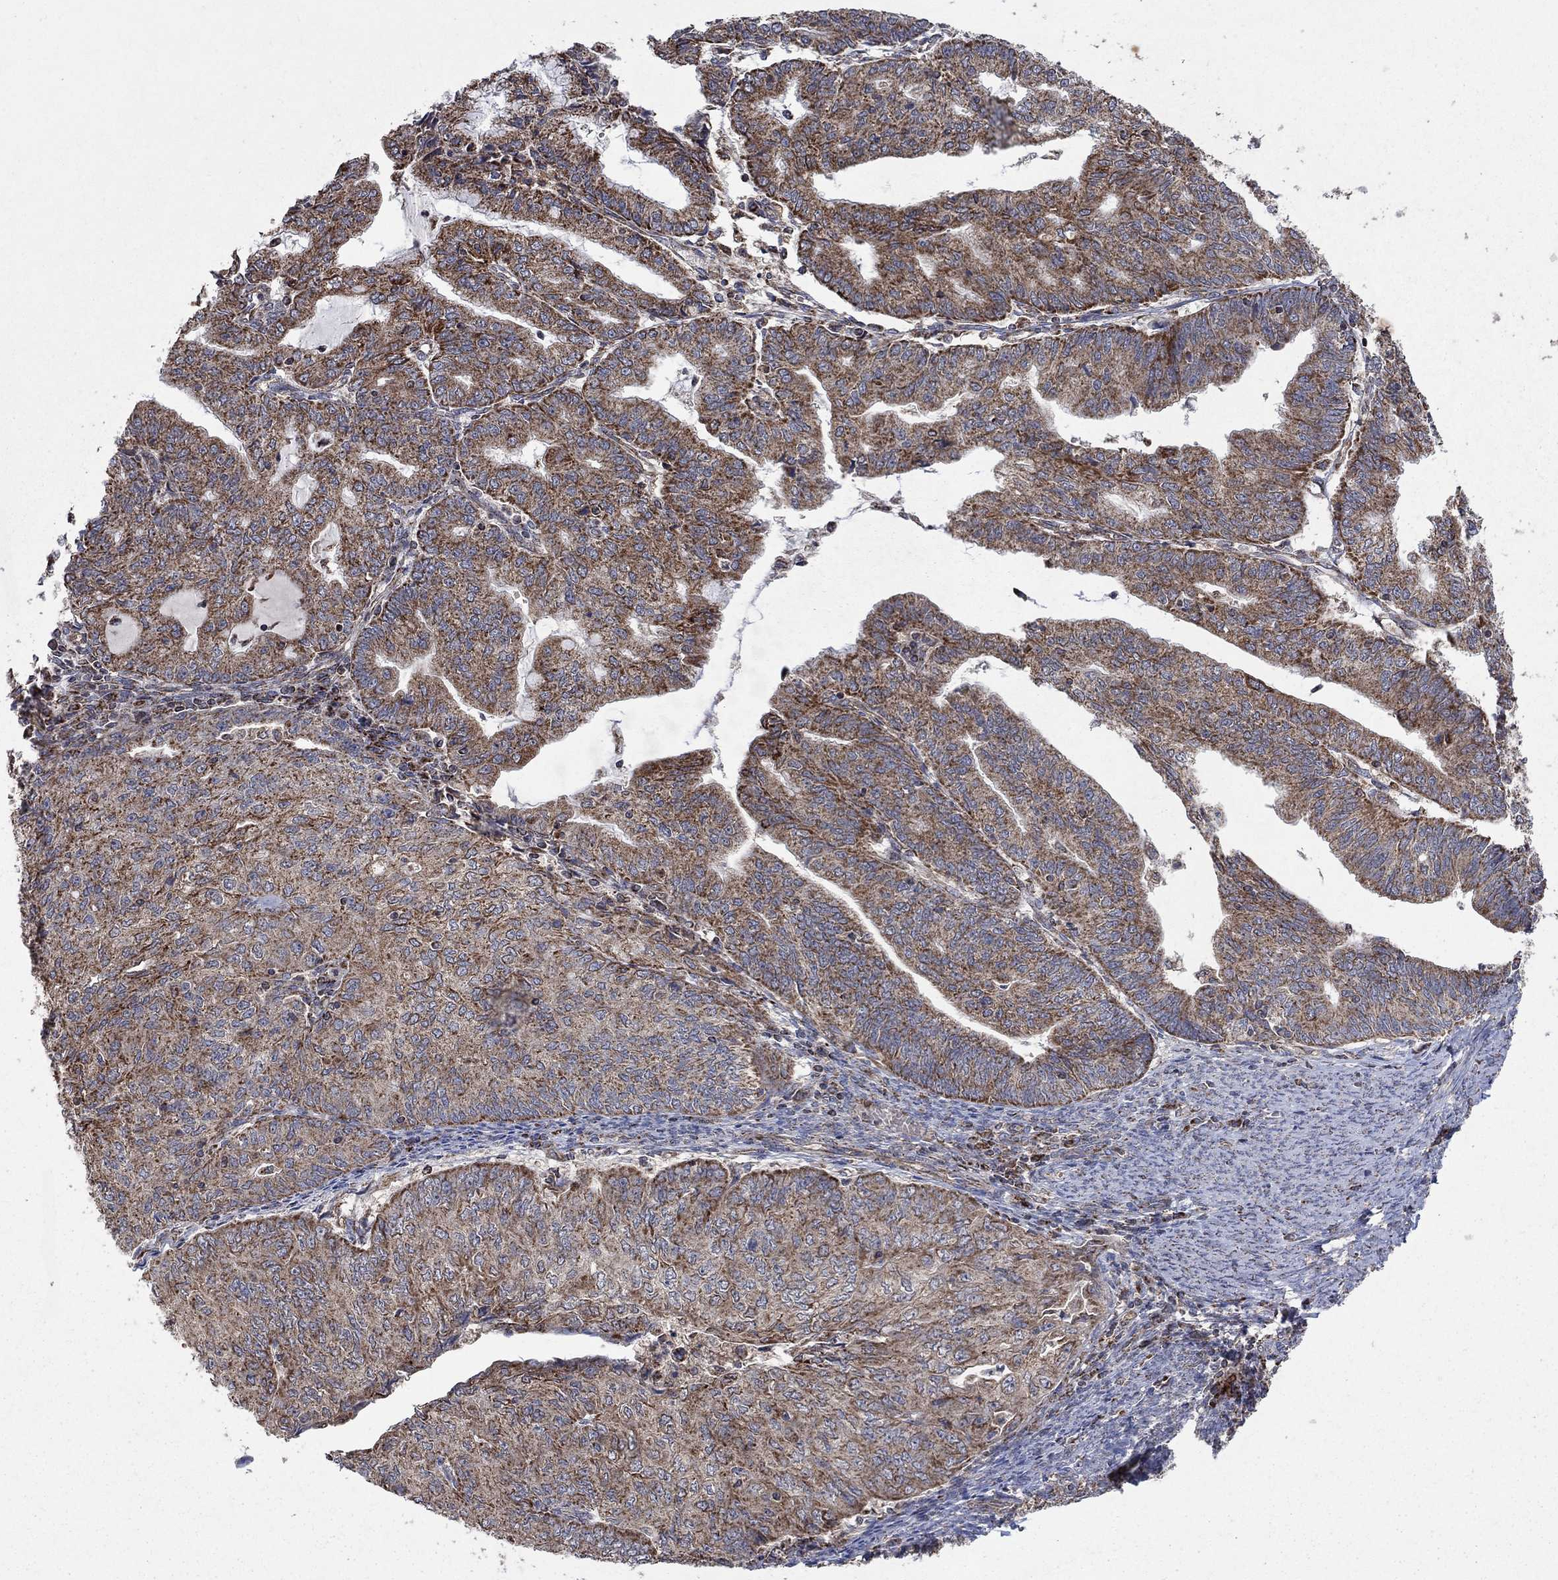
{"staining": {"intensity": "moderate", "quantity": "25%-75%", "location": "cytoplasmic/membranous"}, "tissue": "endometrial cancer", "cell_type": "Tumor cells", "image_type": "cancer", "snomed": [{"axis": "morphology", "description": "Adenocarcinoma, NOS"}, {"axis": "topography", "description": "Endometrium"}], "caption": "Tumor cells demonstrate moderate cytoplasmic/membranous positivity in approximately 25%-75% of cells in endometrial cancer (adenocarcinoma).", "gene": "DPH1", "patient": {"sex": "female", "age": 82}}